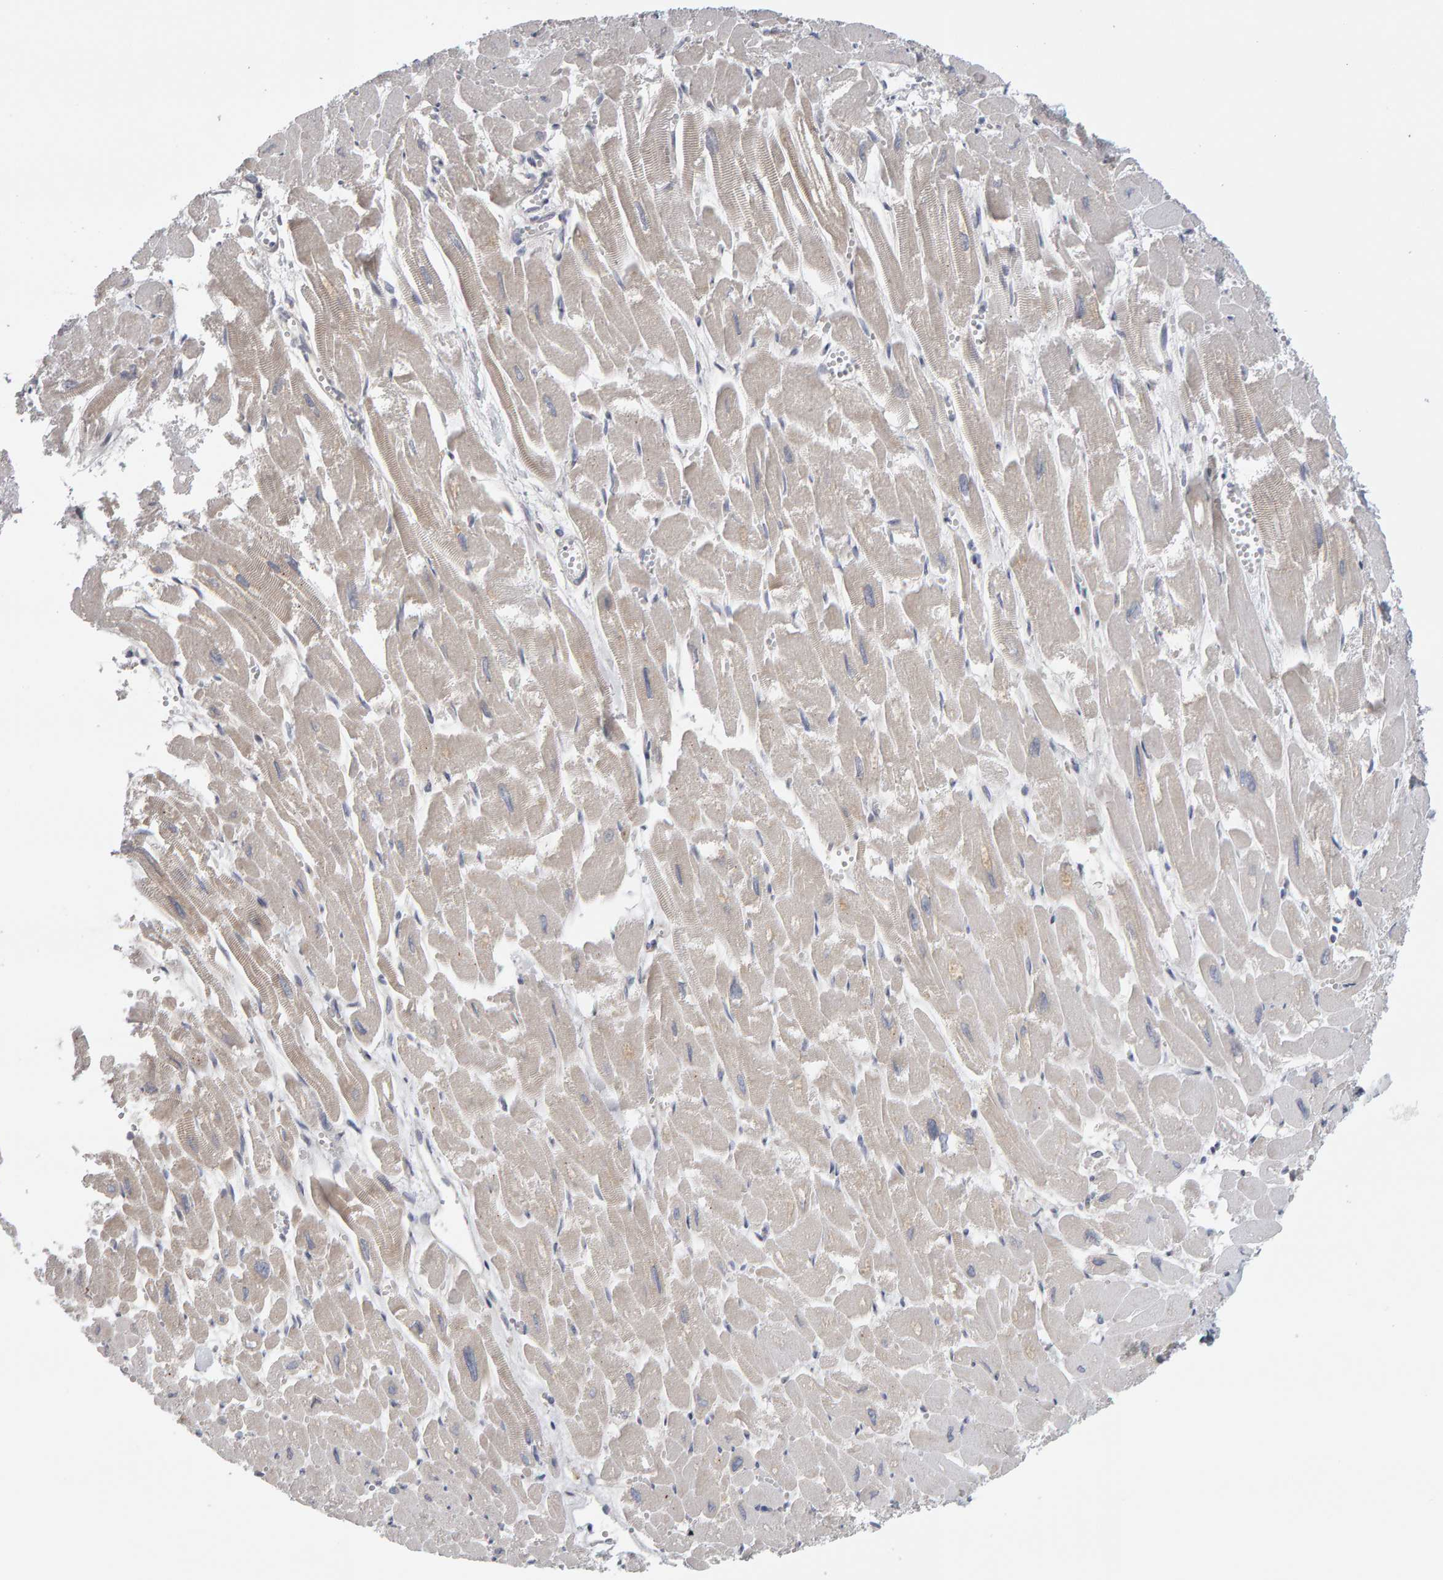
{"staining": {"intensity": "weak", "quantity": "25%-75%", "location": "cytoplasmic/membranous"}, "tissue": "heart muscle", "cell_type": "Cardiomyocytes", "image_type": "normal", "snomed": [{"axis": "morphology", "description": "Normal tissue, NOS"}, {"axis": "topography", "description": "Heart"}], "caption": "Heart muscle stained with immunohistochemistry reveals weak cytoplasmic/membranous expression in approximately 25%-75% of cardiomyocytes.", "gene": "MSRA", "patient": {"sex": "male", "age": 54}}